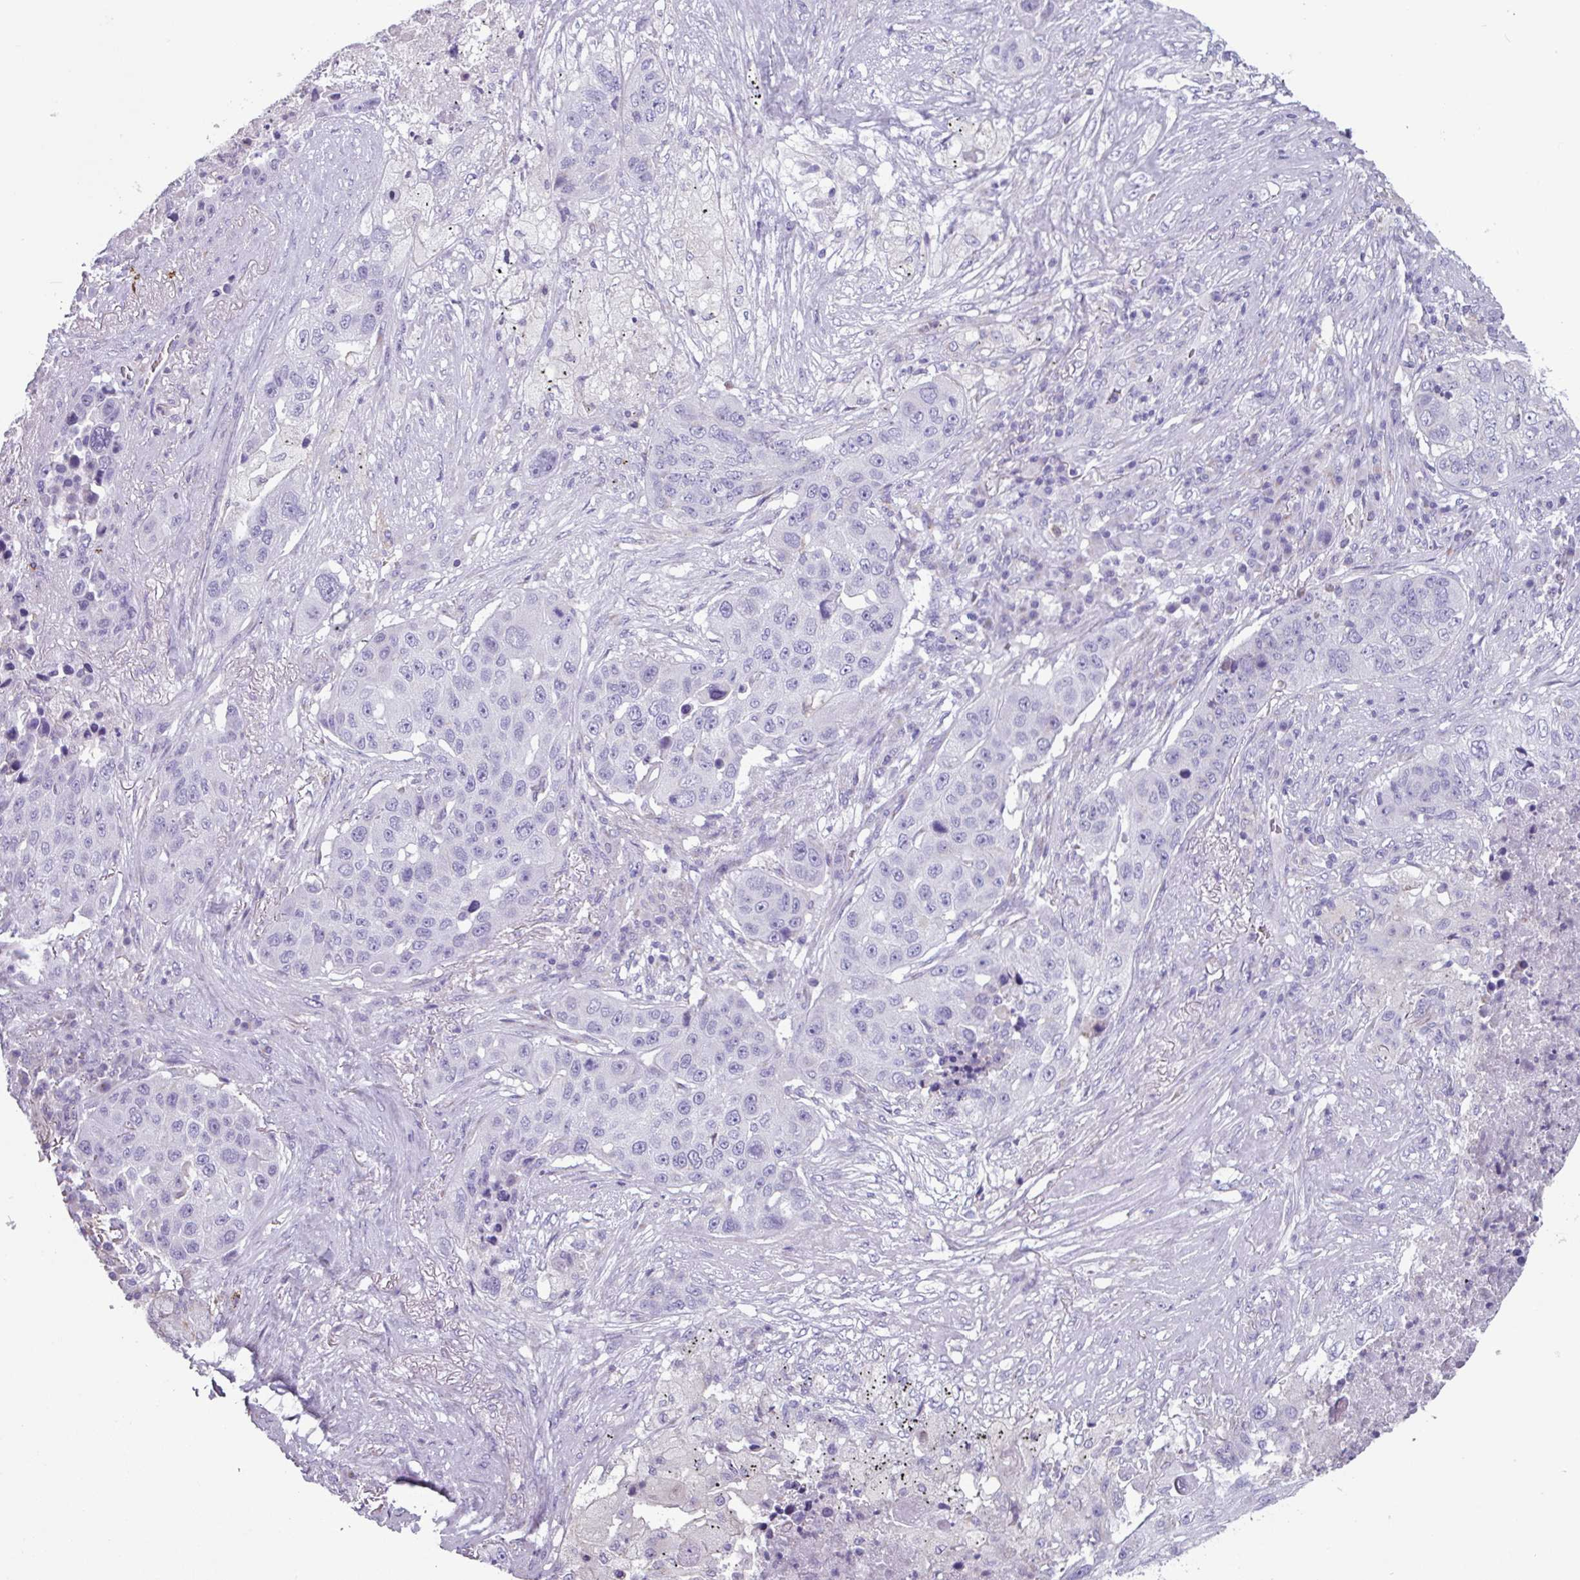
{"staining": {"intensity": "negative", "quantity": "none", "location": "none"}, "tissue": "lung cancer", "cell_type": "Tumor cells", "image_type": "cancer", "snomed": [{"axis": "morphology", "description": "Squamous cell carcinoma, NOS"}, {"axis": "topography", "description": "Lung"}], "caption": "A photomicrograph of lung cancer (squamous cell carcinoma) stained for a protein exhibits no brown staining in tumor cells. (IHC, brightfield microscopy, high magnification).", "gene": "ADGRE1", "patient": {"sex": "female", "age": 63}}